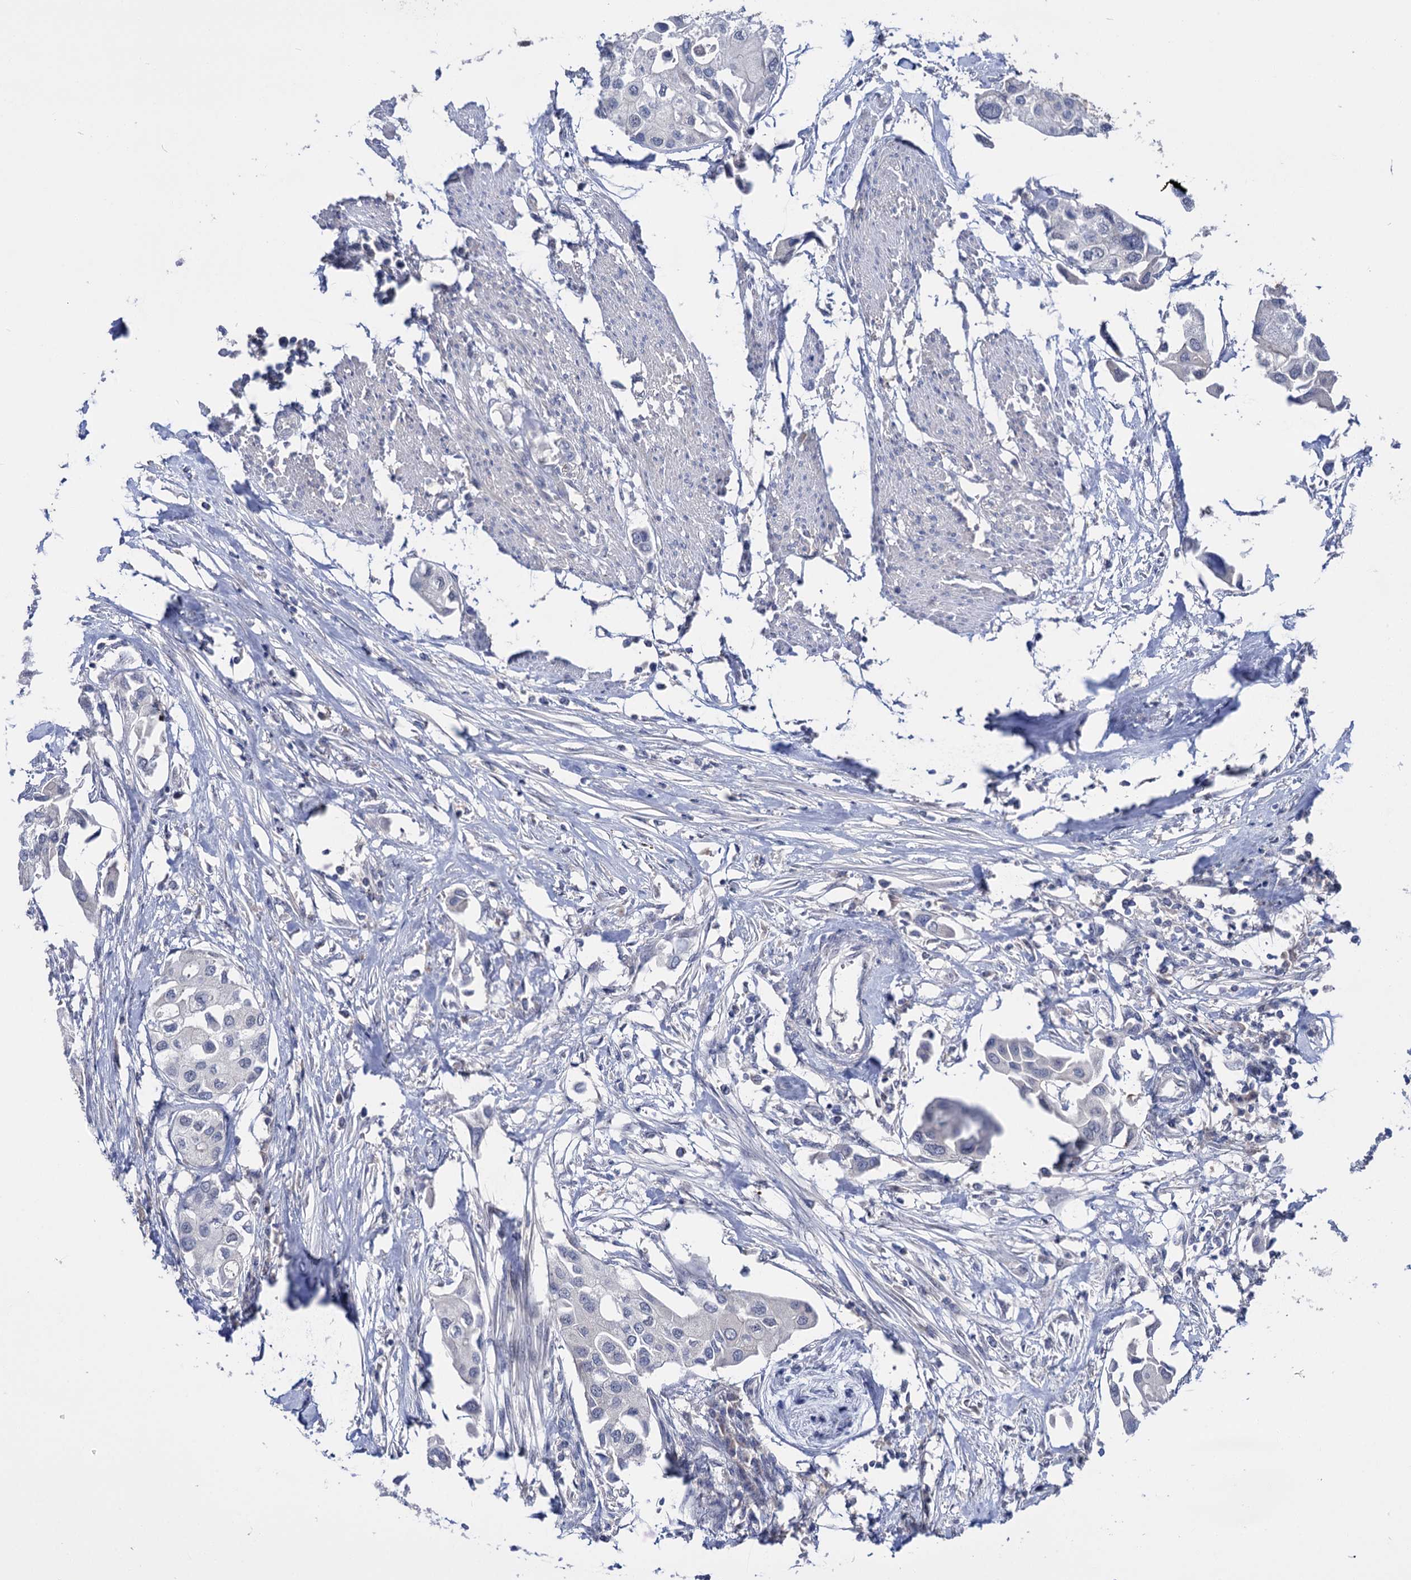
{"staining": {"intensity": "negative", "quantity": "none", "location": "none"}, "tissue": "urothelial cancer", "cell_type": "Tumor cells", "image_type": "cancer", "snomed": [{"axis": "morphology", "description": "Urothelial carcinoma, High grade"}, {"axis": "topography", "description": "Urinary bladder"}], "caption": "IHC histopathology image of neoplastic tissue: human urothelial carcinoma (high-grade) stained with DAB (3,3'-diaminobenzidine) displays no significant protein staining in tumor cells.", "gene": "NEK10", "patient": {"sex": "male", "age": 64}}